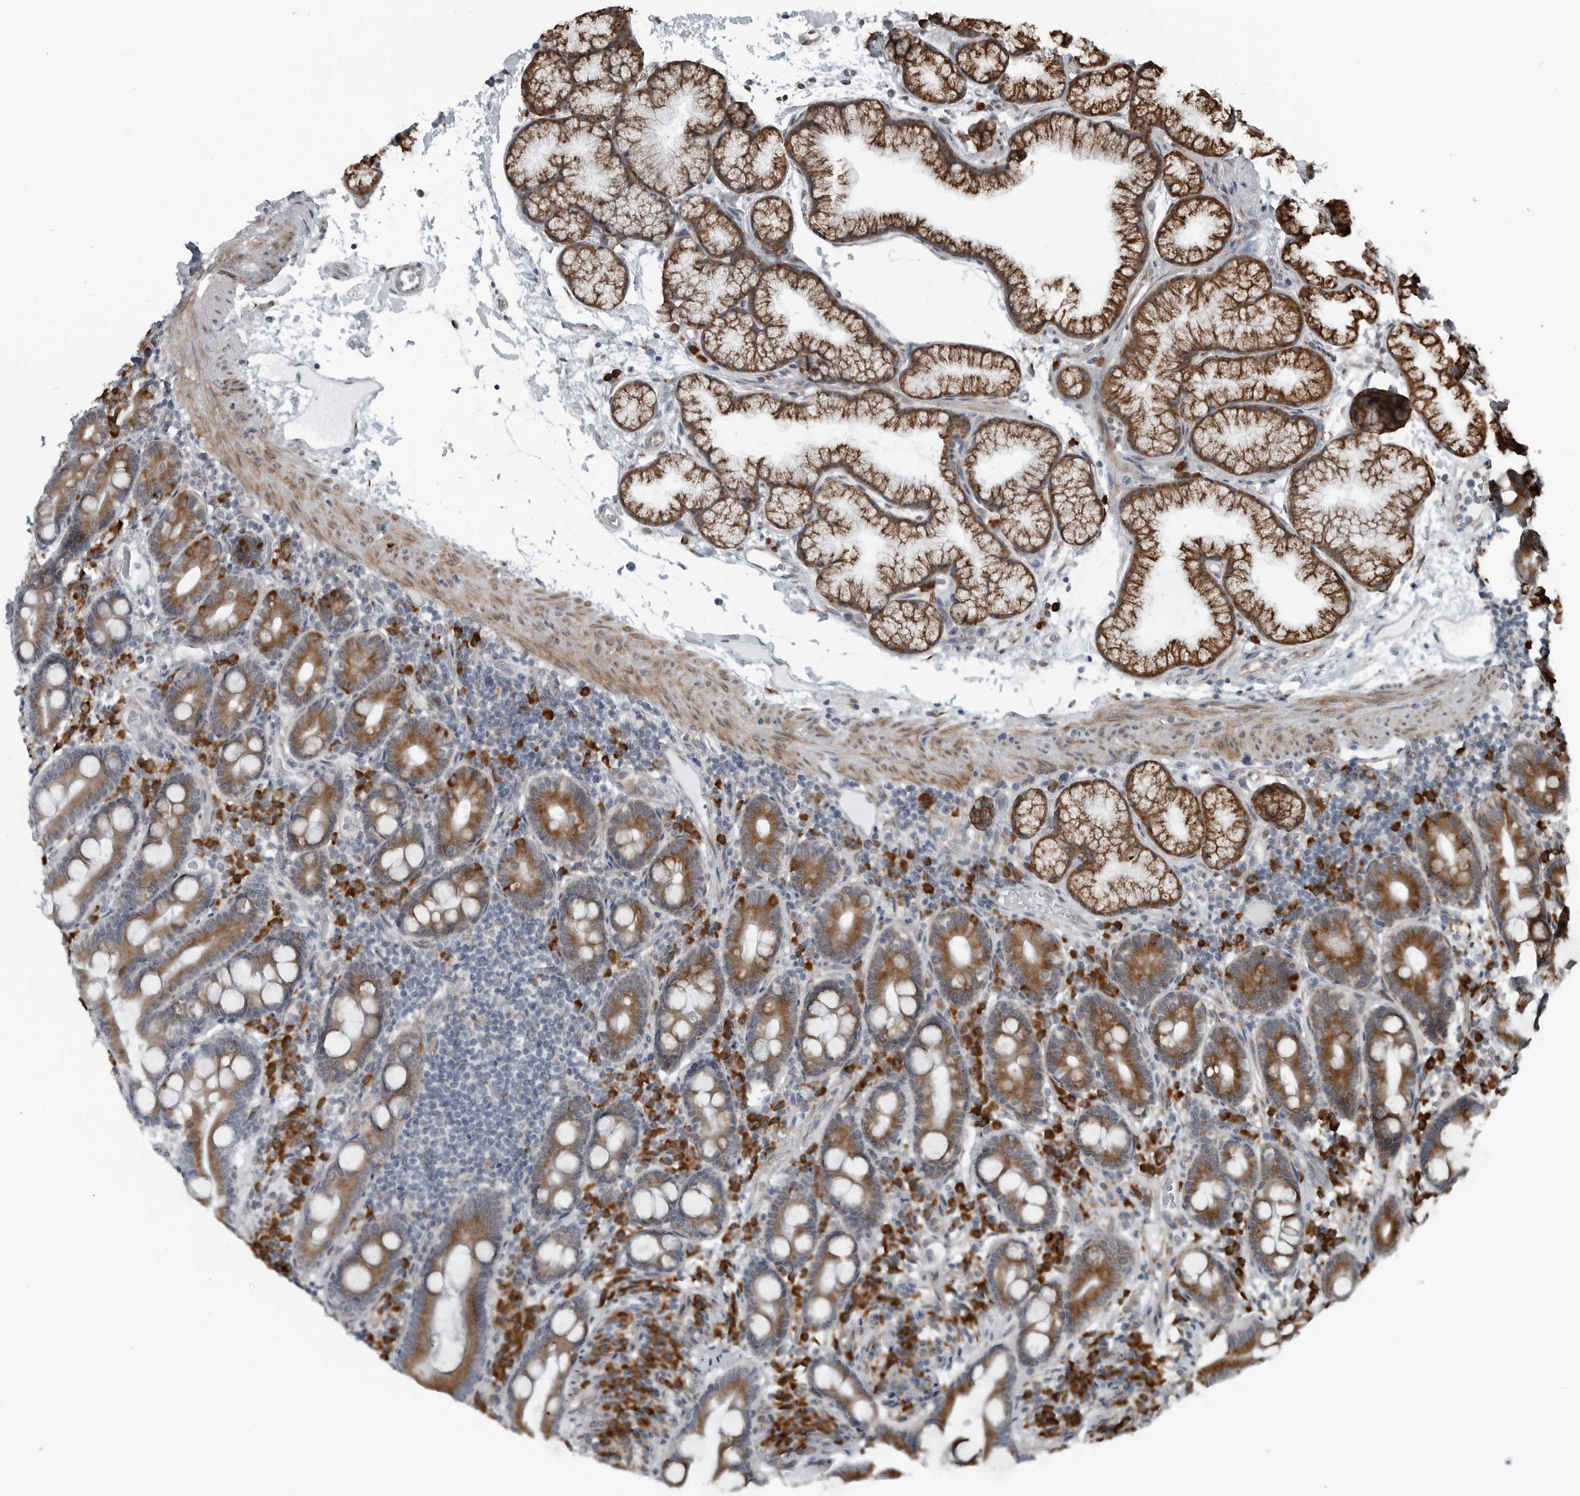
{"staining": {"intensity": "moderate", "quantity": ">75%", "location": "cytoplasmic/membranous"}, "tissue": "duodenum", "cell_type": "Glandular cells", "image_type": "normal", "snomed": [{"axis": "morphology", "description": "Normal tissue, NOS"}, {"axis": "topography", "description": "Duodenum"}], "caption": "A brown stain highlights moderate cytoplasmic/membranous positivity of a protein in glandular cells of benign human duodenum.", "gene": "CEP85", "patient": {"sex": "male", "age": 54}}